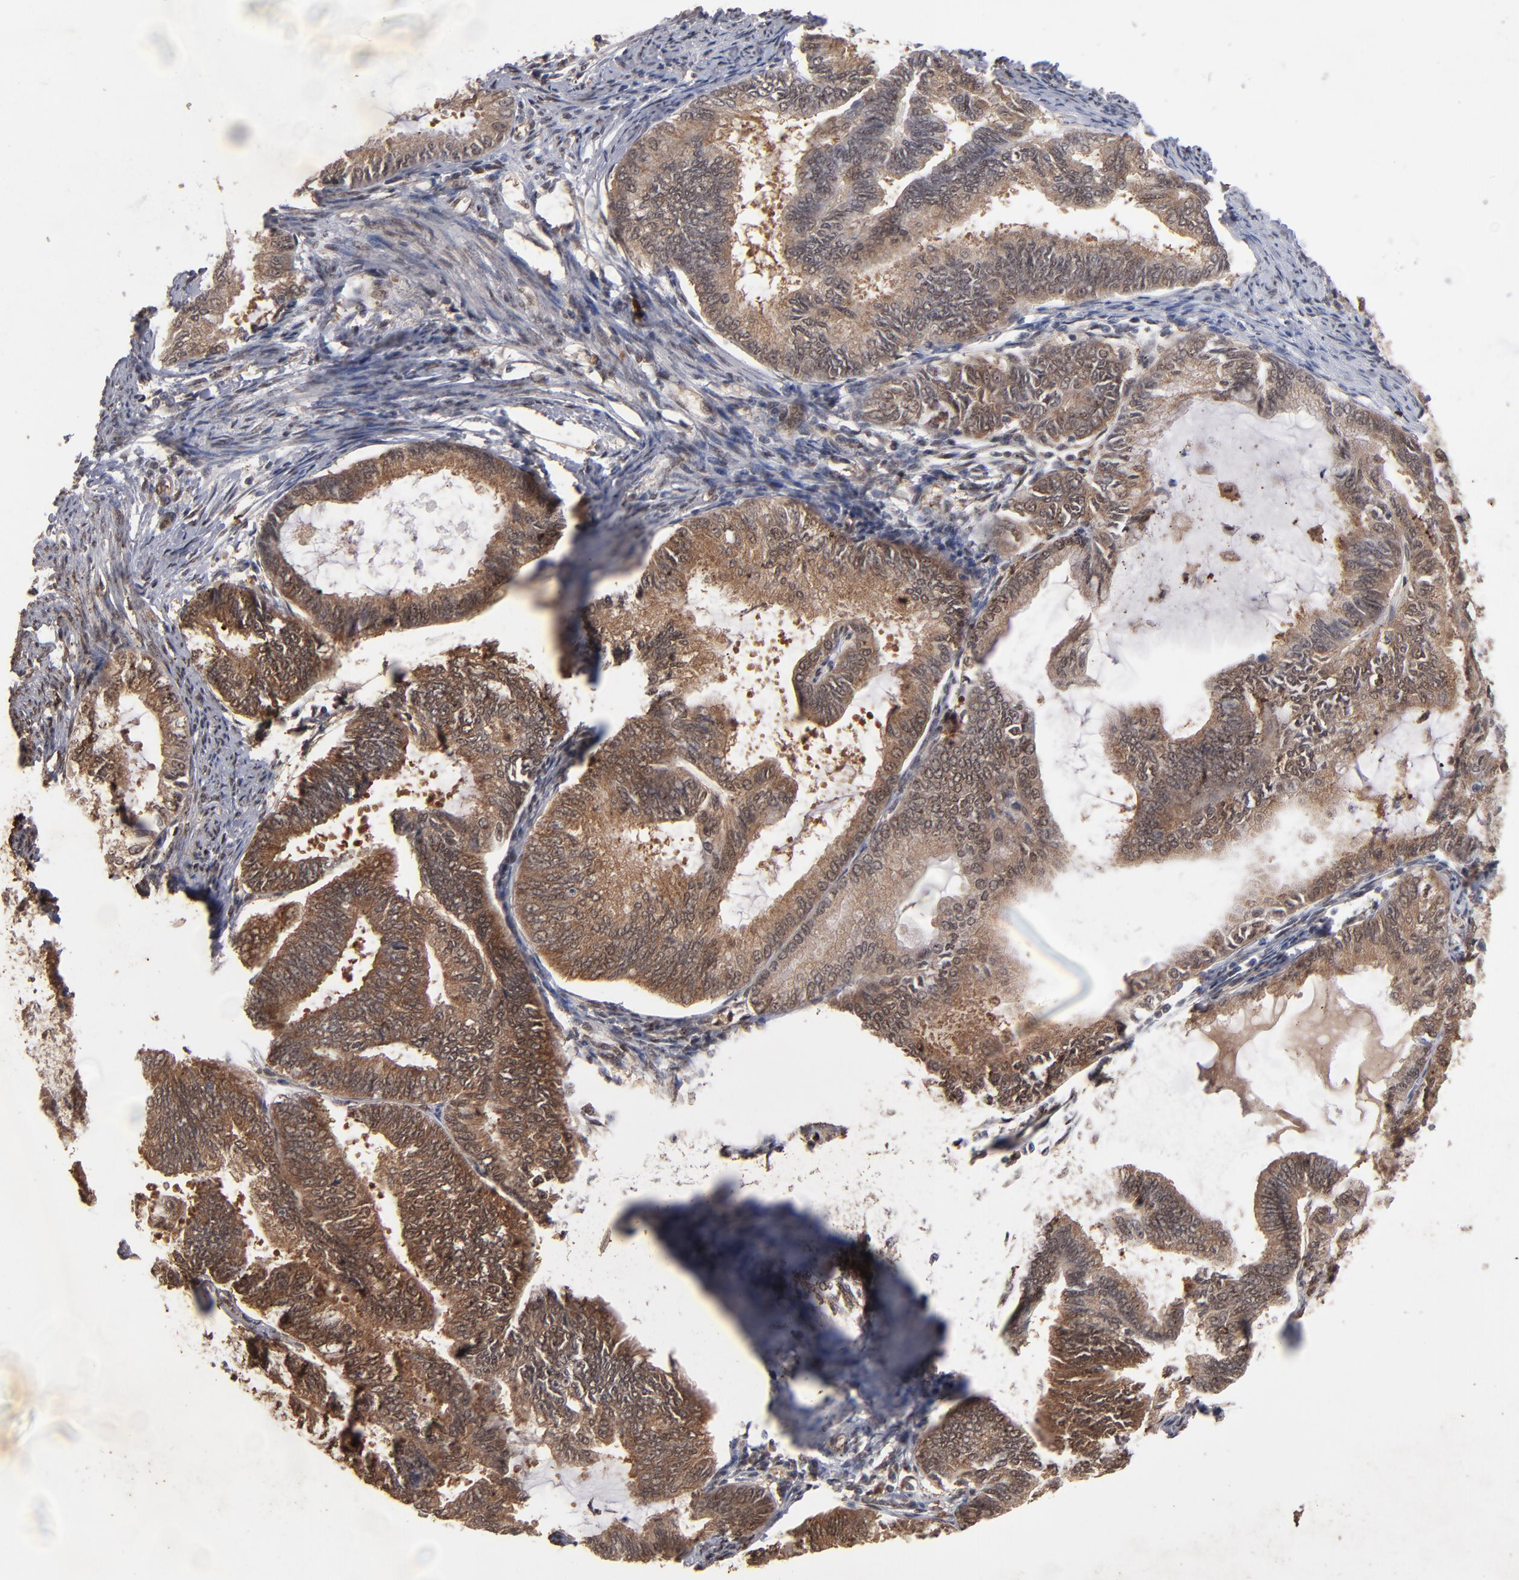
{"staining": {"intensity": "moderate", "quantity": ">75%", "location": "cytoplasmic/membranous,nuclear"}, "tissue": "endometrial cancer", "cell_type": "Tumor cells", "image_type": "cancer", "snomed": [{"axis": "morphology", "description": "Adenocarcinoma, NOS"}, {"axis": "topography", "description": "Endometrium"}], "caption": "Immunohistochemistry (IHC) staining of endometrial cancer (adenocarcinoma), which displays medium levels of moderate cytoplasmic/membranous and nuclear staining in about >75% of tumor cells indicating moderate cytoplasmic/membranous and nuclear protein expression. The staining was performed using DAB (brown) for protein detection and nuclei were counterstained in hematoxylin (blue).", "gene": "HUWE1", "patient": {"sex": "female", "age": 86}}